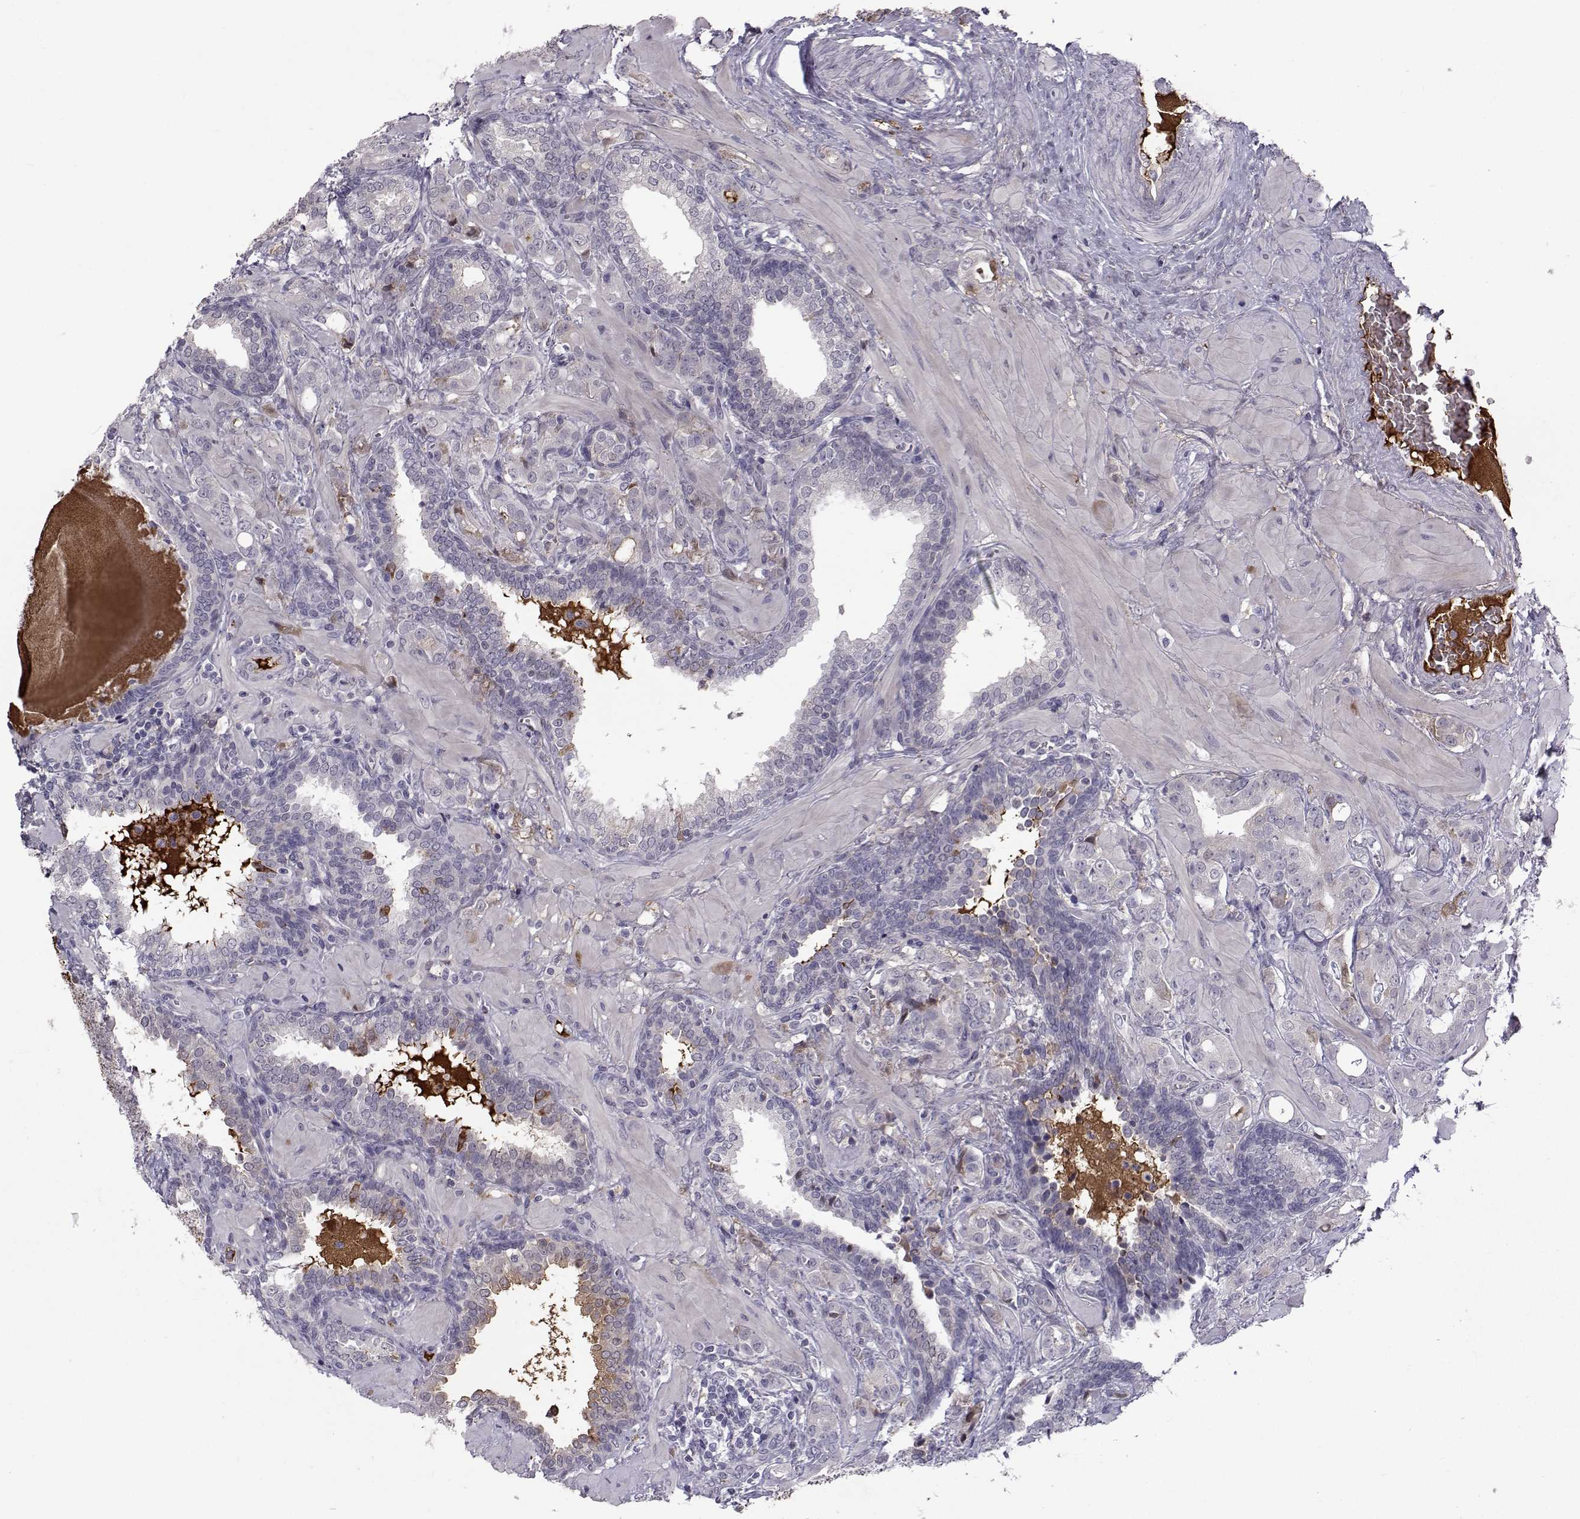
{"staining": {"intensity": "negative", "quantity": "none", "location": "none"}, "tissue": "prostate cancer", "cell_type": "Tumor cells", "image_type": "cancer", "snomed": [{"axis": "morphology", "description": "Adenocarcinoma, NOS"}, {"axis": "topography", "description": "Prostate"}], "caption": "An immunohistochemistry photomicrograph of prostate cancer (adenocarcinoma) is shown. There is no staining in tumor cells of prostate cancer (adenocarcinoma).", "gene": "TNFRSF11B", "patient": {"sex": "male", "age": 57}}